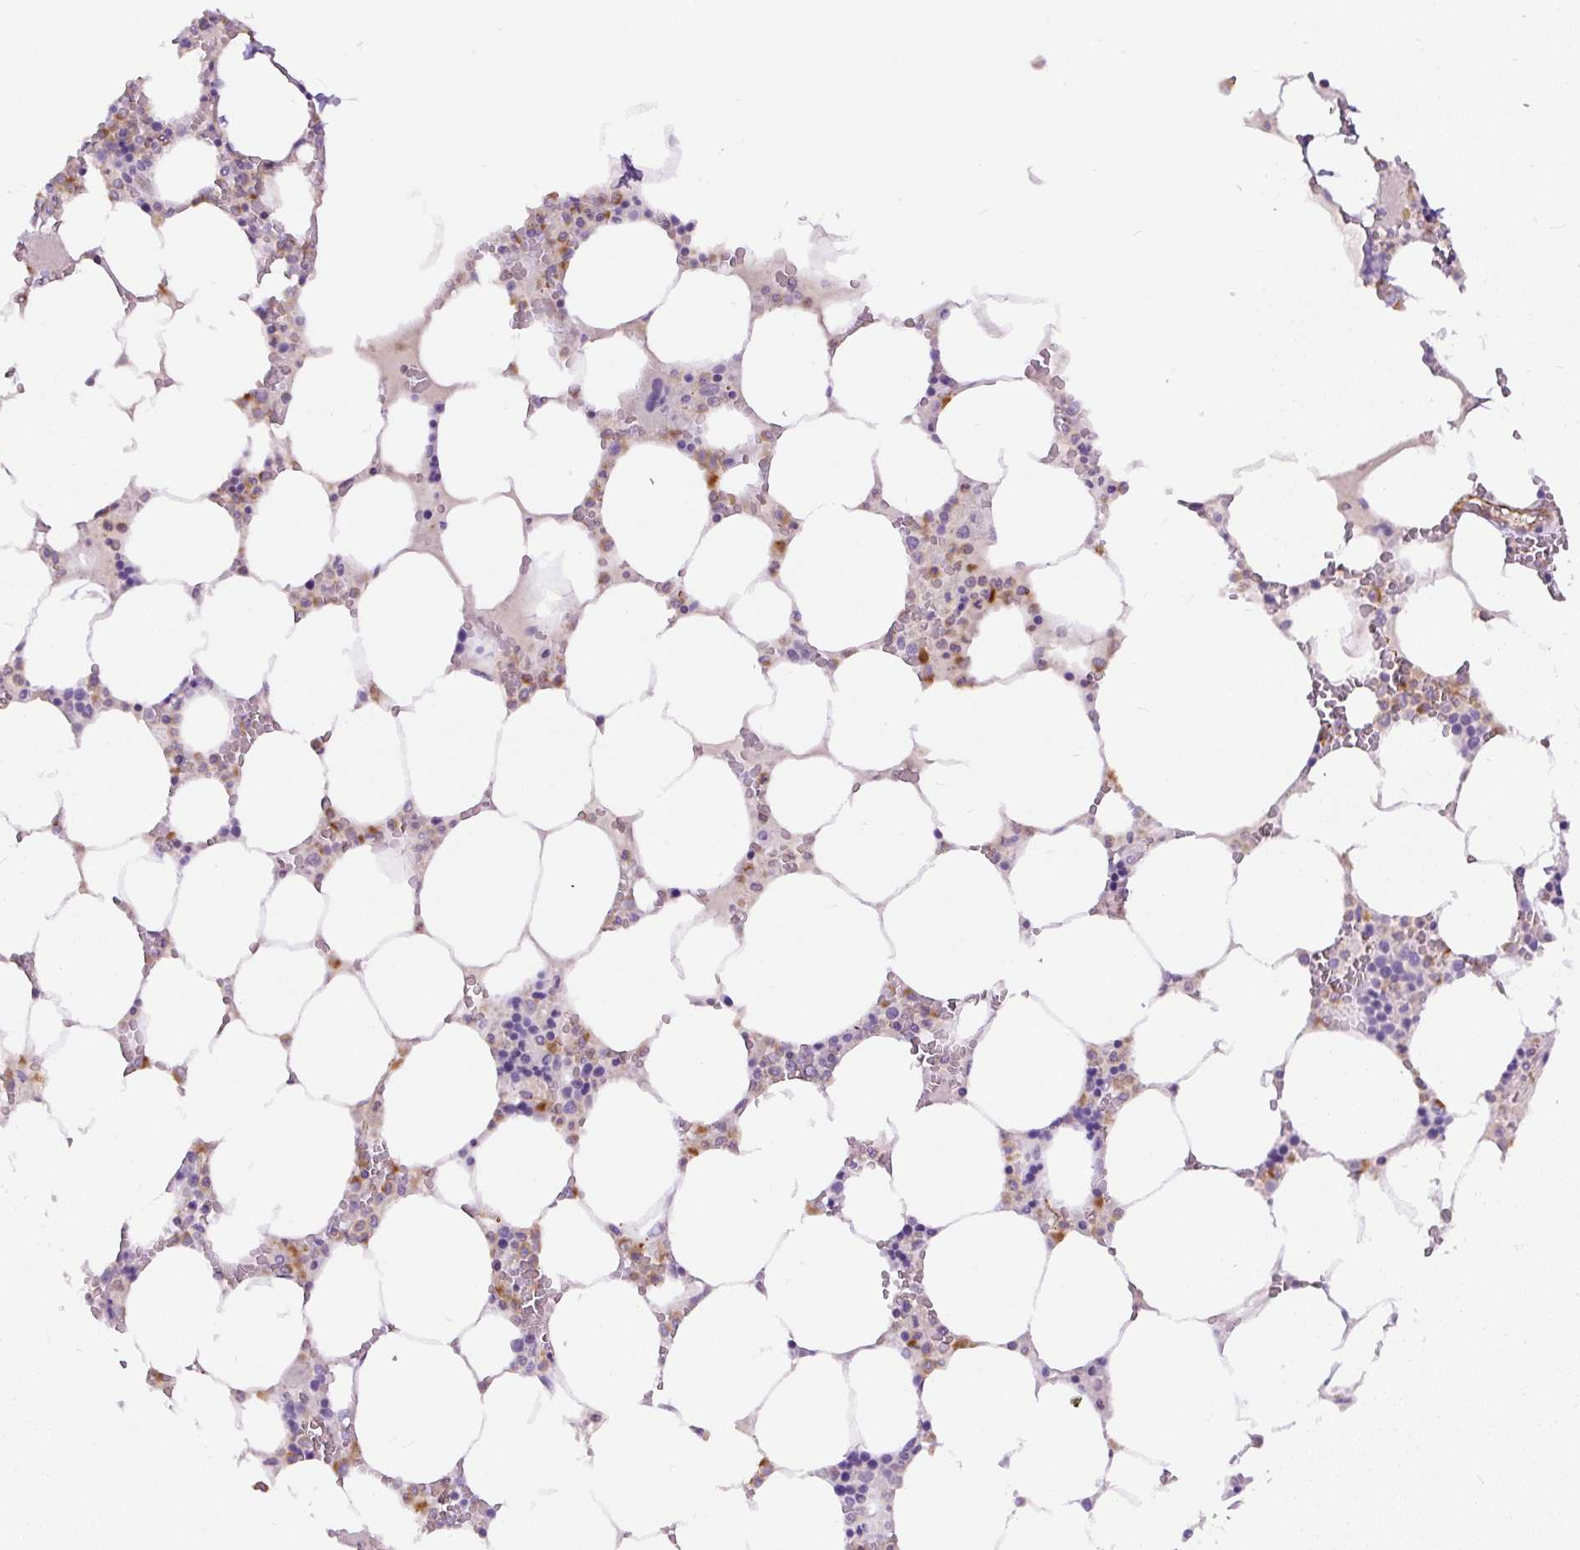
{"staining": {"intensity": "moderate", "quantity": "<25%", "location": "cytoplasmic/membranous"}, "tissue": "bone marrow", "cell_type": "Hematopoietic cells", "image_type": "normal", "snomed": [{"axis": "morphology", "description": "Normal tissue, NOS"}, {"axis": "topography", "description": "Bone marrow"}], "caption": "Human bone marrow stained with a brown dye reveals moderate cytoplasmic/membranous positive expression in approximately <25% of hematopoietic cells.", "gene": "B3GALT5", "patient": {"sex": "male", "age": 64}}